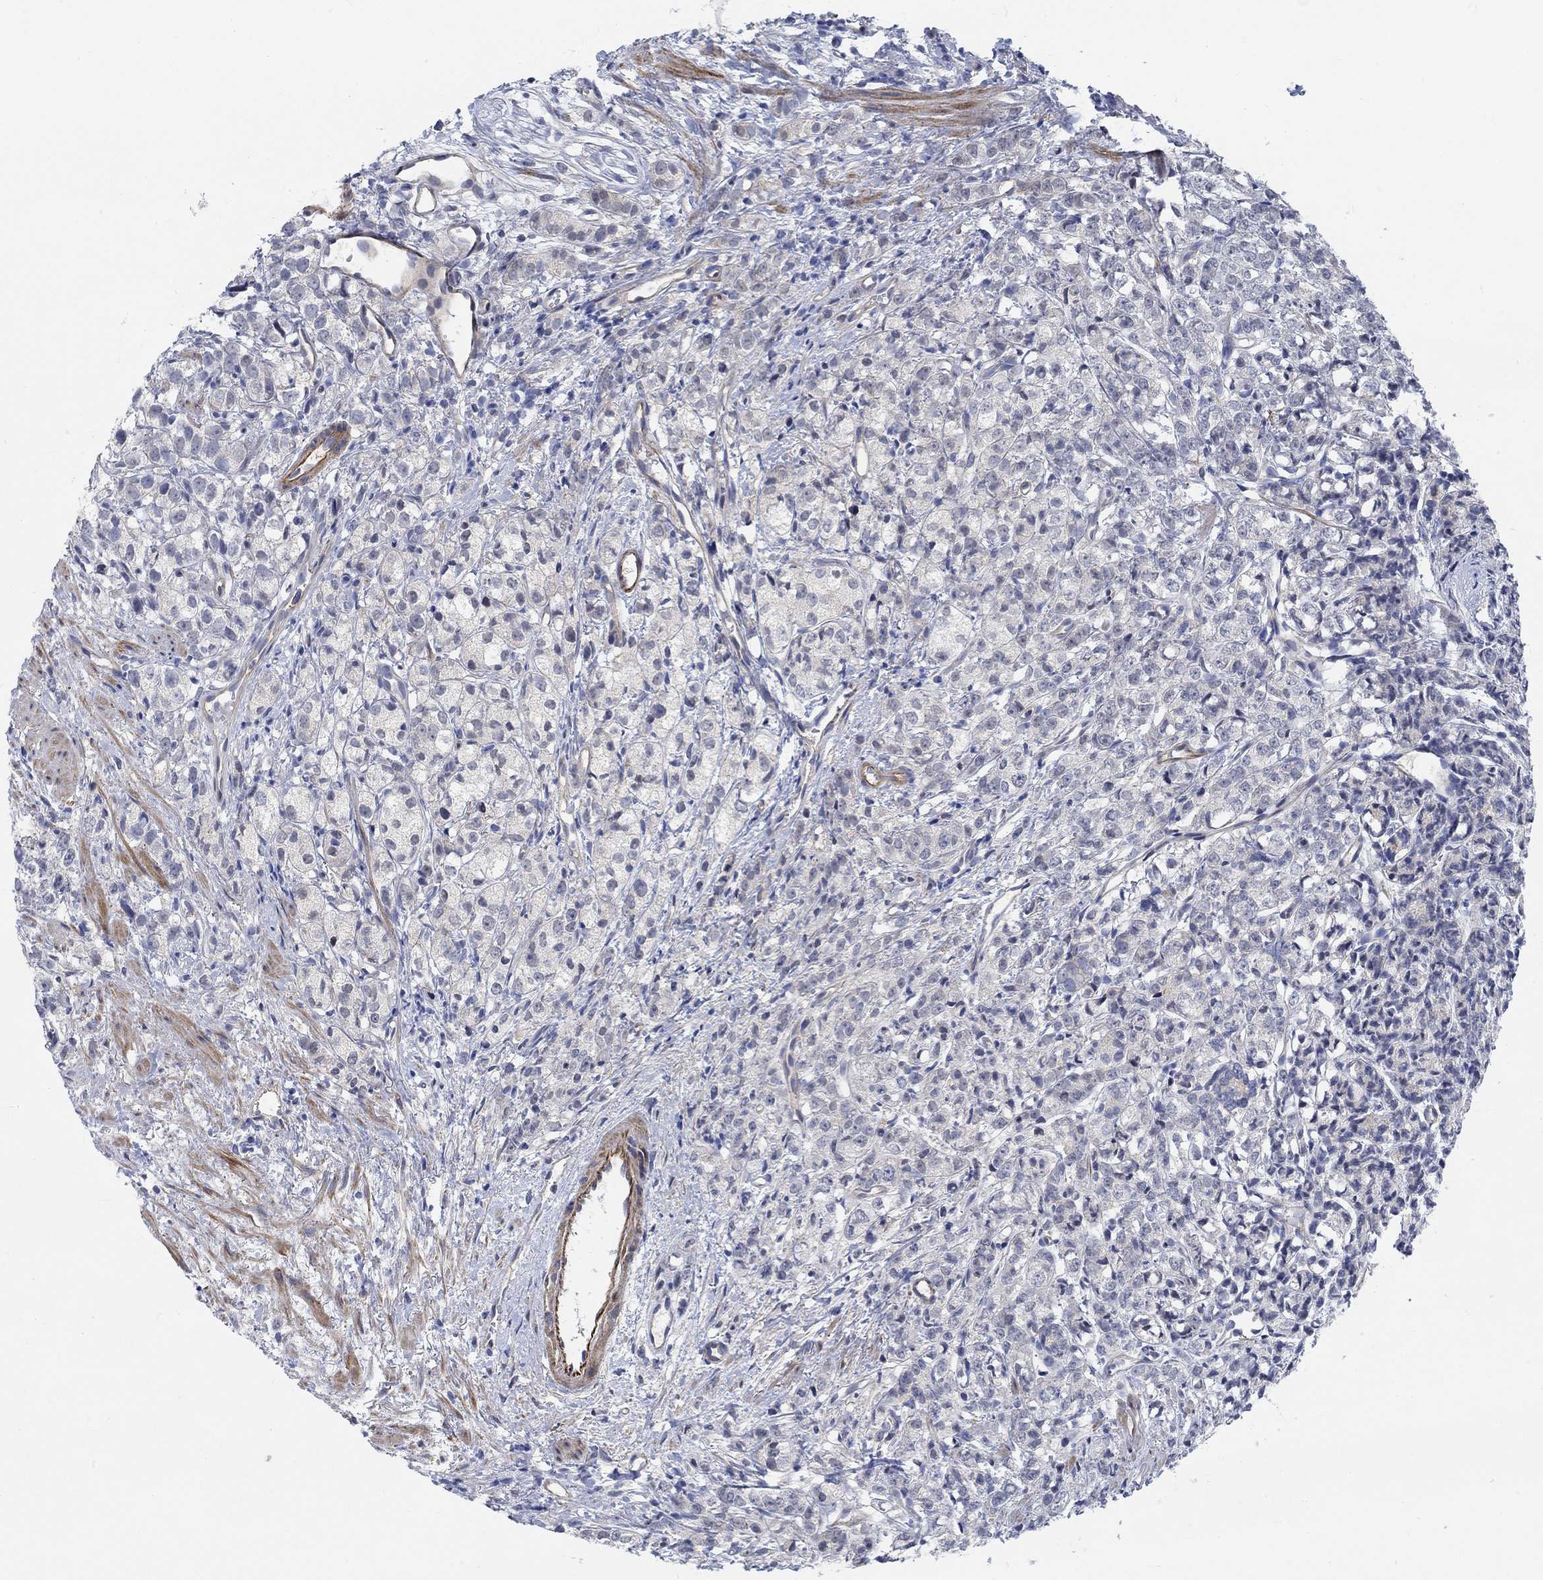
{"staining": {"intensity": "weak", "quantity": "<25%", "location": "nuclear"}, "tissue": "prostate cancer", "cell_type": "Tumor cells", "image_type": "cancer", "snomed": [{"axis": "morphology", "description": "Adenocarcinoma, High grade"}, {"axis": "topography", "description": "Prostate"}], "caption": "The immunohistochemistry histopathology image has no significant expression in tumor cells of prostate cancer (adenocarcinoma (high-grade)) tissue.", "gene": "KCNH8", "patient": {"sex": "male", "age": 53}}